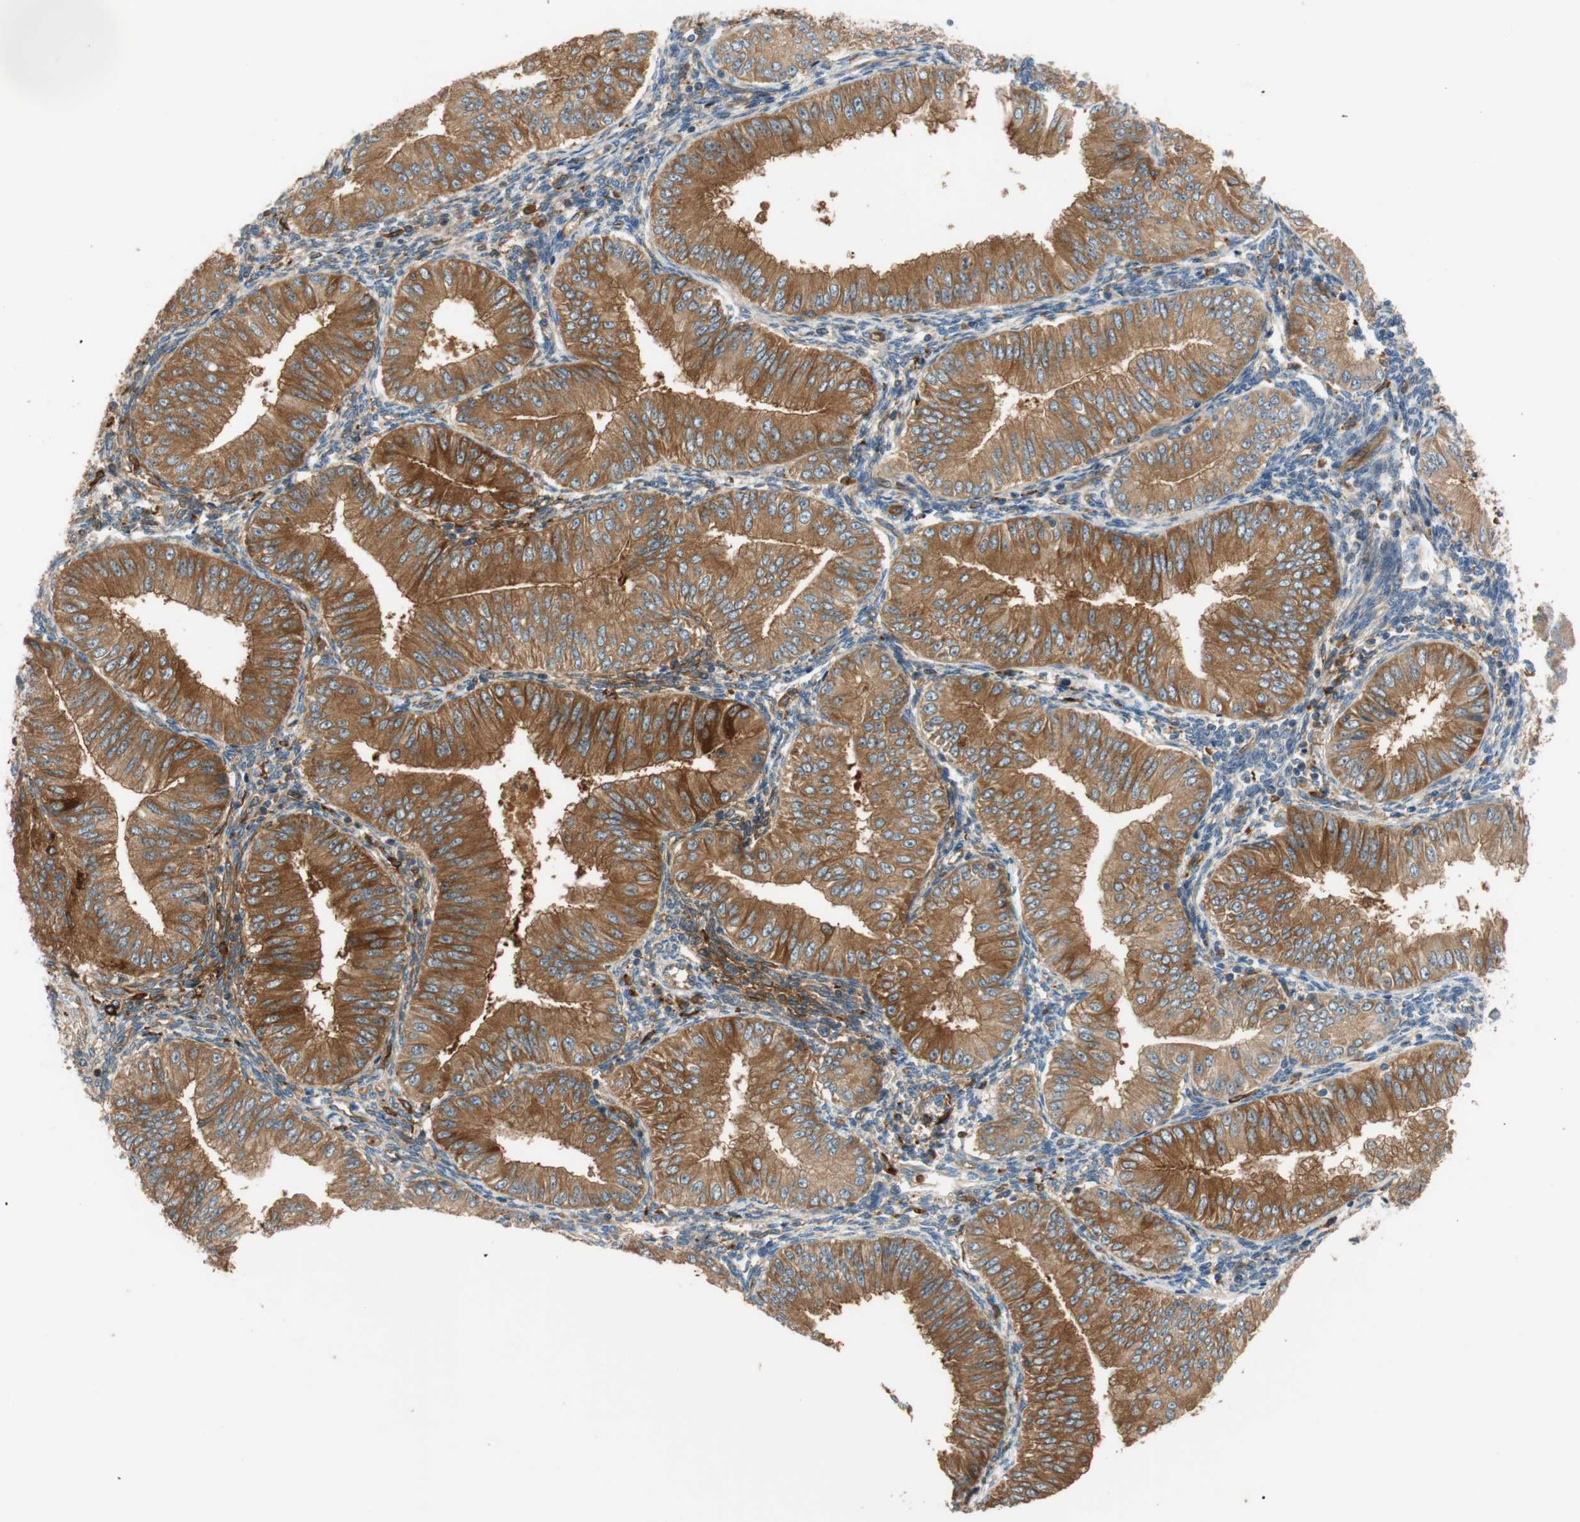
{"staining": {"intensity": "moderate", "quantity": ">75%", "location": "cytoplasmic/membranous"}, "tissue": "endometrial cancer", "cell_type": "Tumor cells", "image_type": "cancer", "snomed": [{"axis": "morphology", "description": "Normal tissue, NOS"}, {"axis": "morphology", "description": "Adenocarcinoma, NOS"}, {"axis": "topography", "description": "Endometrium"}], "caption": "Endometrial cancer (adenocarcinoma) stained with DAB (3,3'-diaminobenzidine) immunohistochemistry reveals medium levels of moderate cytoplasmic/membranous positivity in about >75% of tumor cells.", "gene": "PARP14", "patient": {"sex": "female", "age": 53}}